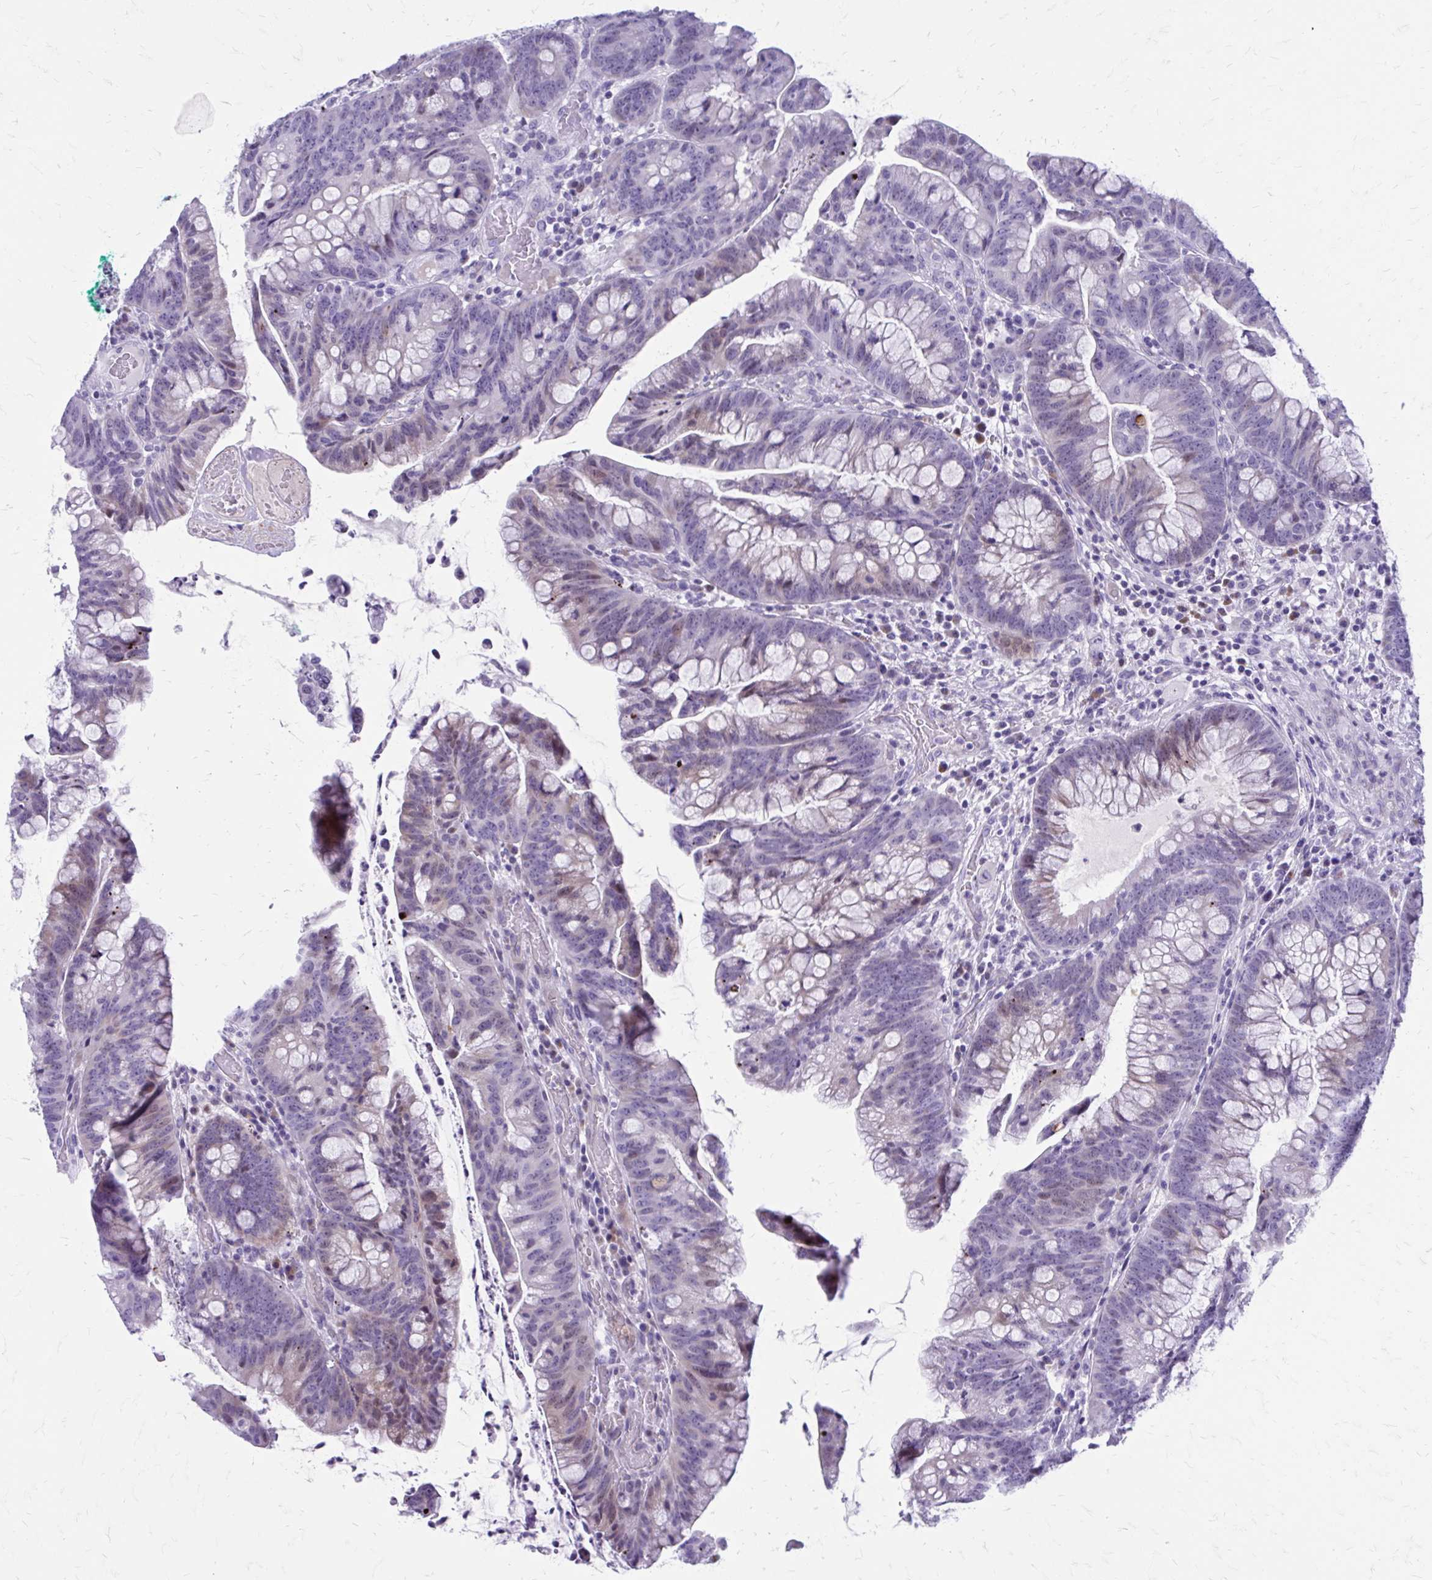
{"staining": {"intensity": "weak", "quantity": "<25%", "location": "cytoplasmic/membranous"}, "tissue": "colorectal cancer", "cell_type": "Tumor cells", "image_type": "cancer", "snomed": [{"axis": "morphology", "description": "Adenocarcinoma, NOS"}, {"axis": "topography", "description": "Colon"}], "caption": "Immunohistochemistry histopathology image of human colorectal cancer stained for a protein (brown), which demonstrates no positivity in tumor cells.", "gene": "LCN15", "patient": {"sex": "male", "age": 62}}